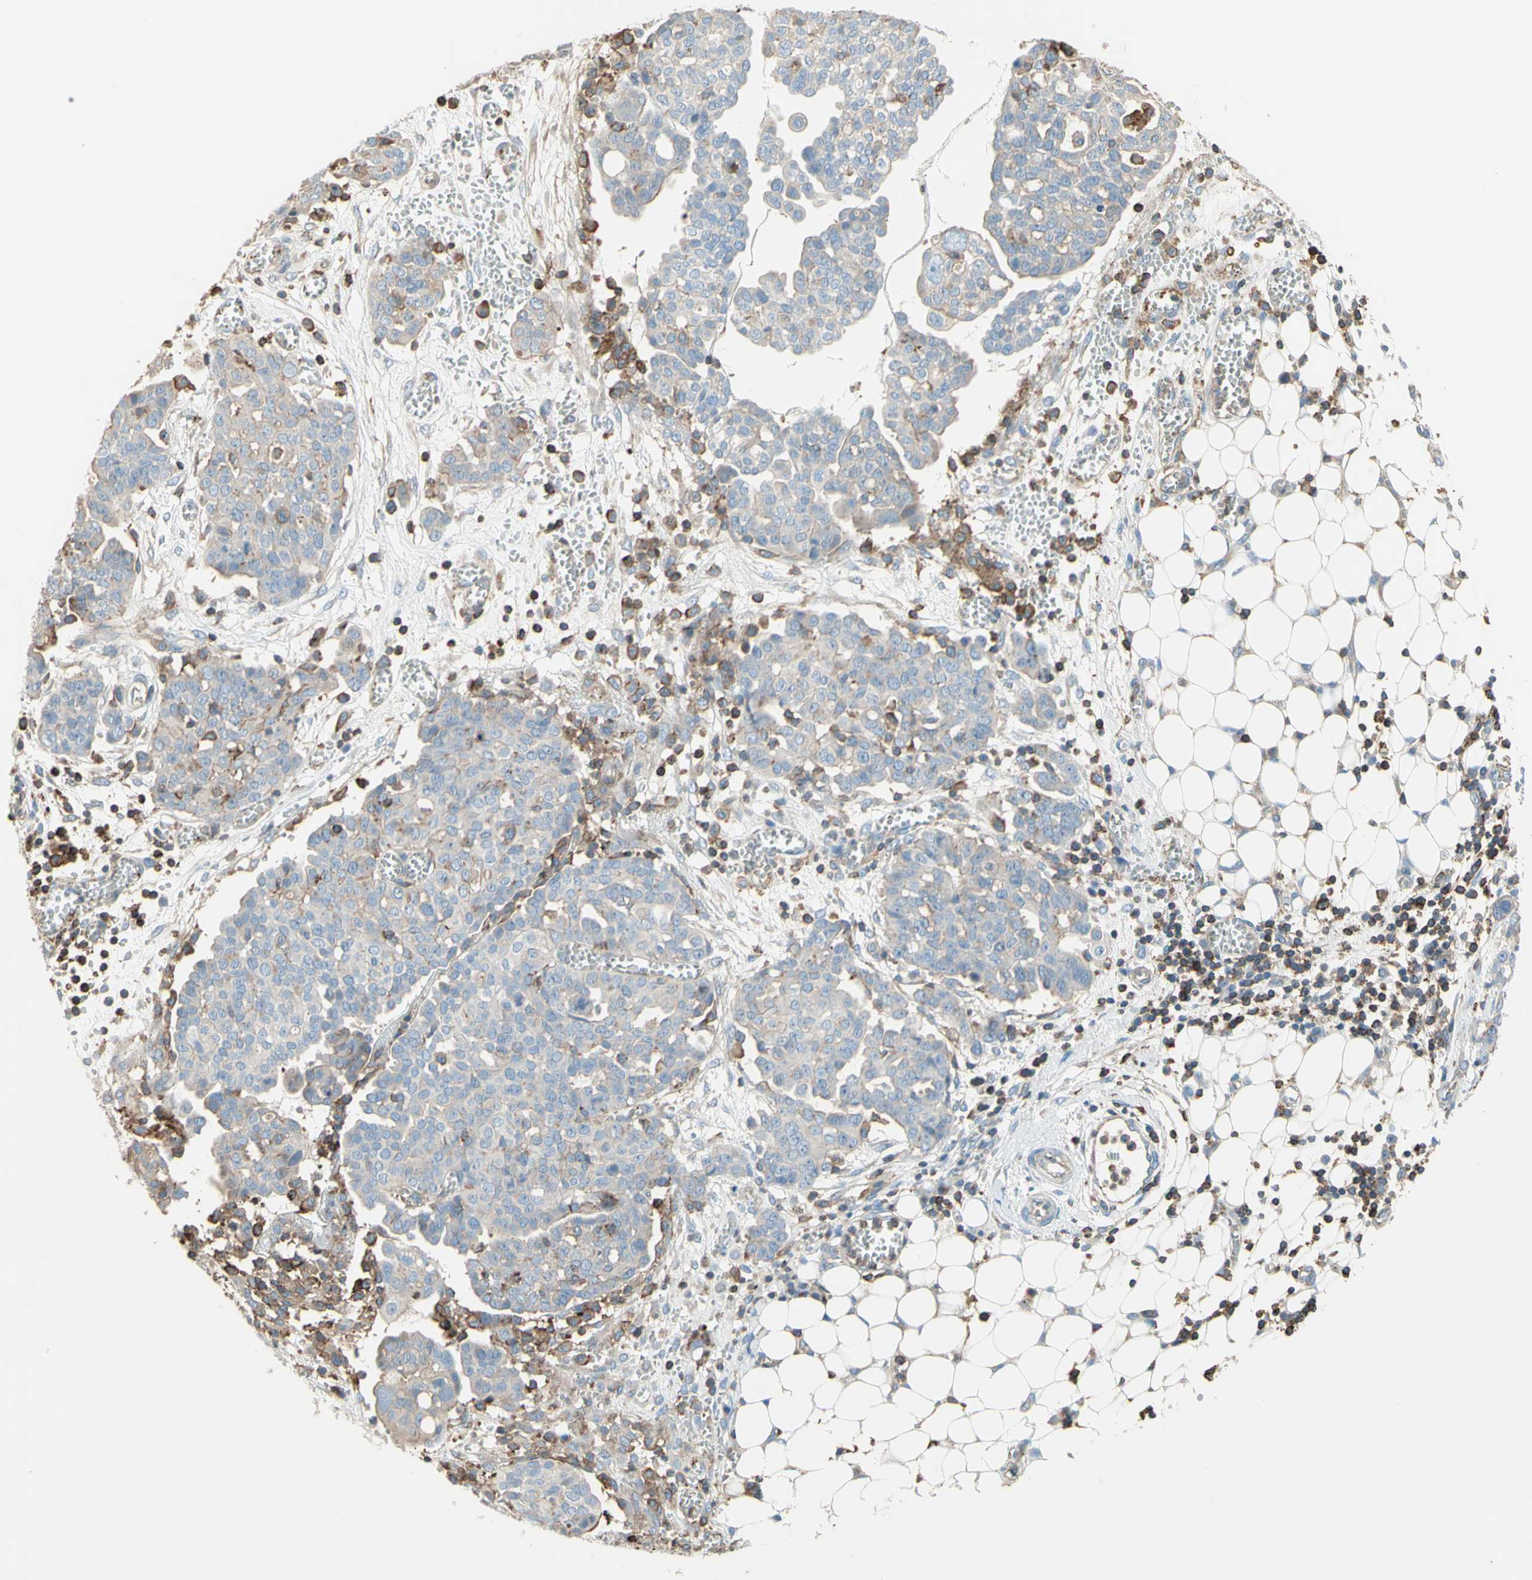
{"staining": {"intensity": "weak", "quantity": "25%-75%", "location": "cytoplasmic/membranous"}, "tissue": "ovarian cancer", "cell_type": "Tumor cells", "image_type": "cancer", "snomed": [{"axis": "morphology", "description": "Cystadenocarcinoma, serous, NOS"}, {"axis": "topography", "description": "Soft tissue"}, {"axis": "topography", "description": "Ovary"}], "caption": "Immunohistochemical staining of serous cystadenocarcinoma (ovarian) demonstrates low levels of weak cytoplasmic/membranous protein expression in approximately 25%-75% of tumor cells.", "gene": "SEMA4C", "patient": {"sex": "female", "age": 57}}